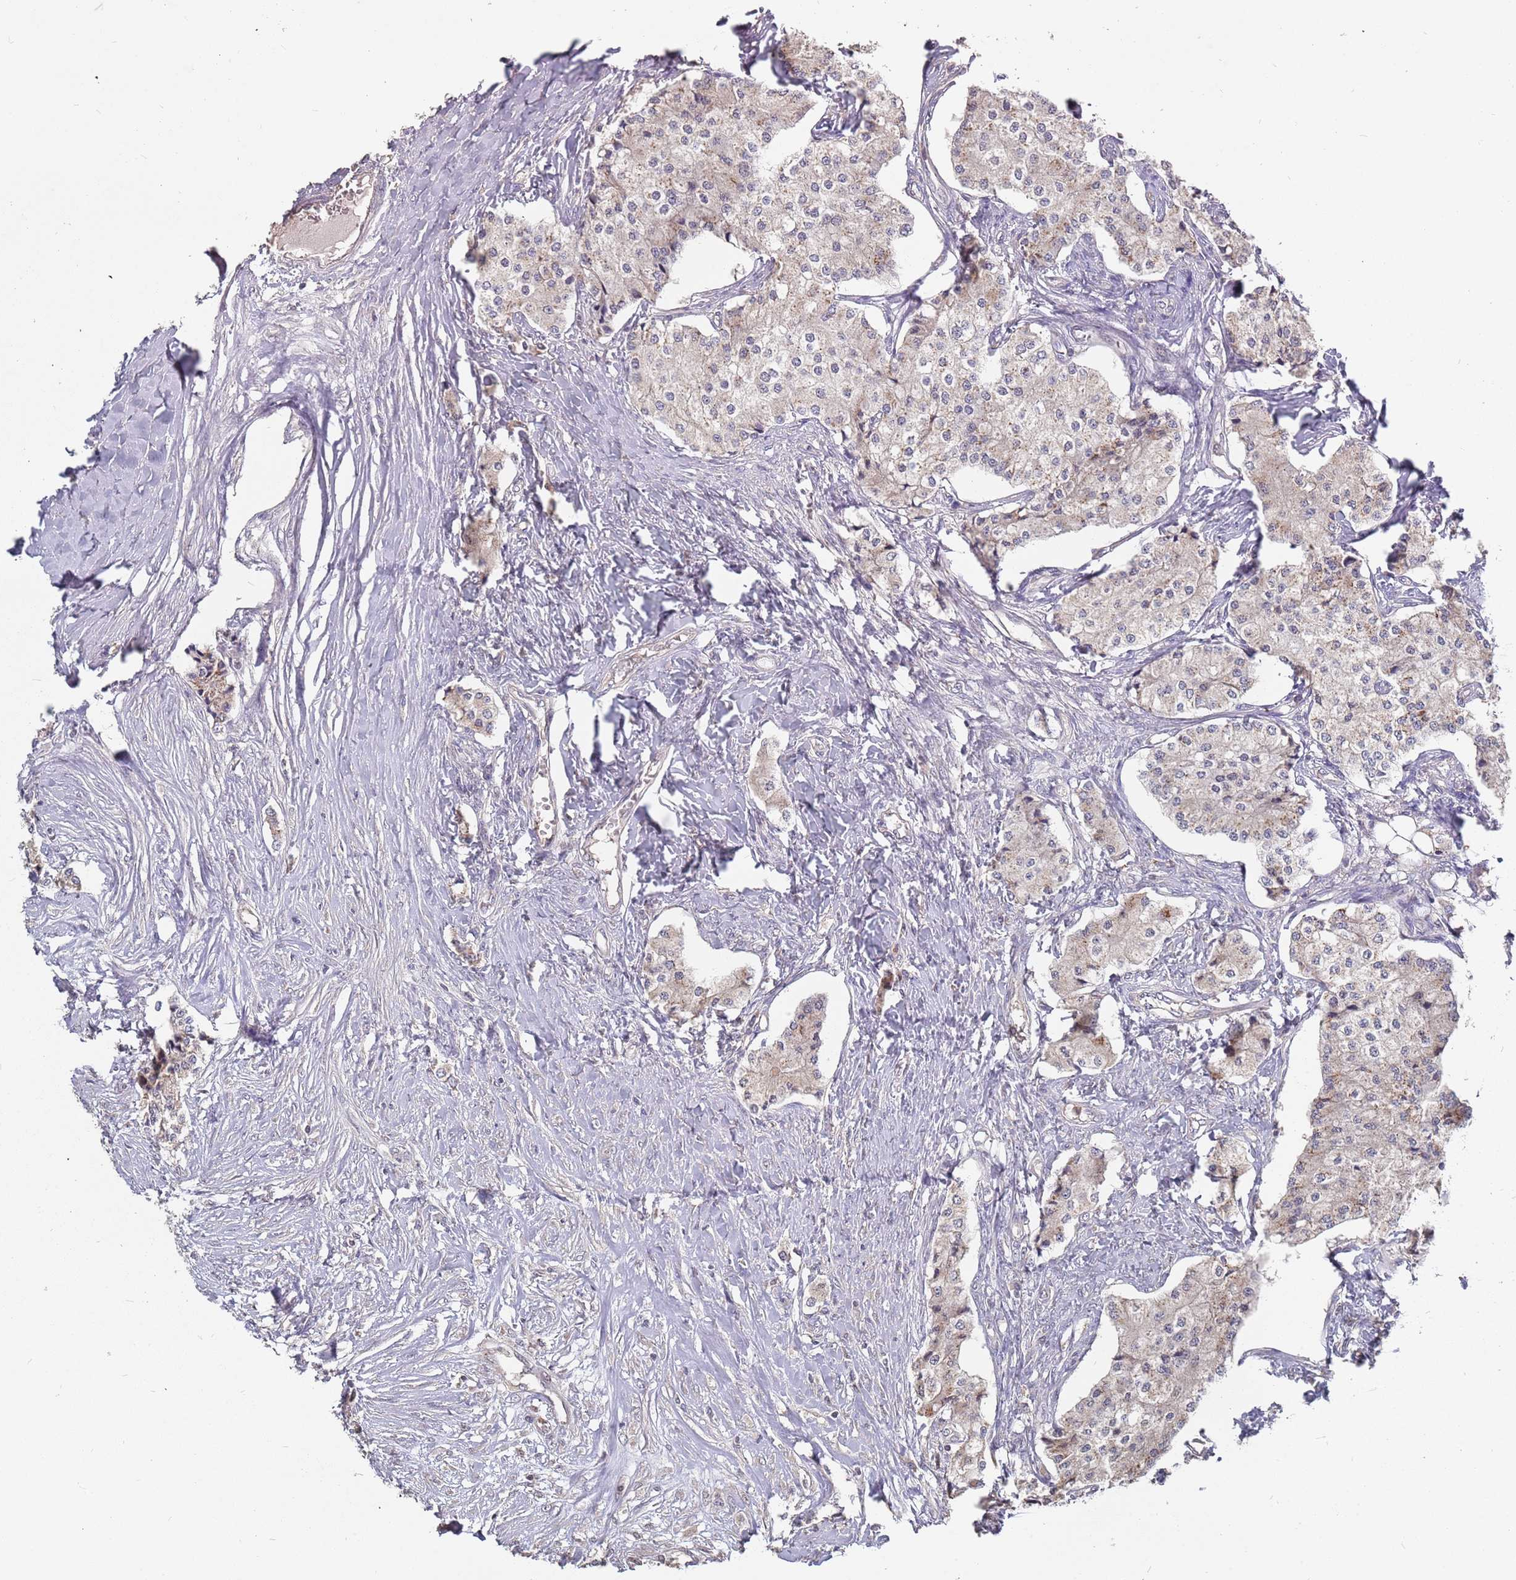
{"staining": {"intensity": "weak", "quantity": "<25%", "location": "cytoplasmic/membranous"}, "tissue": "carcinoid", "cell_type": "Tumor cells", "image_type": "cancer", "snomed": [{"axis": "morphology", "description": "Carcinoid, malignant, NOS"}, {"axis": "topography", "description": "Colon"}], "caption": "Immunohistochemistry histopathology image of neoplastic tissue: carcinoid stained with DAB (3,3'-diaminobenzidine) demonstrates no significant protein expression in tumor cells.", "gene": "TCEANC2", "patient": {"sex": "female", "age": 52}}